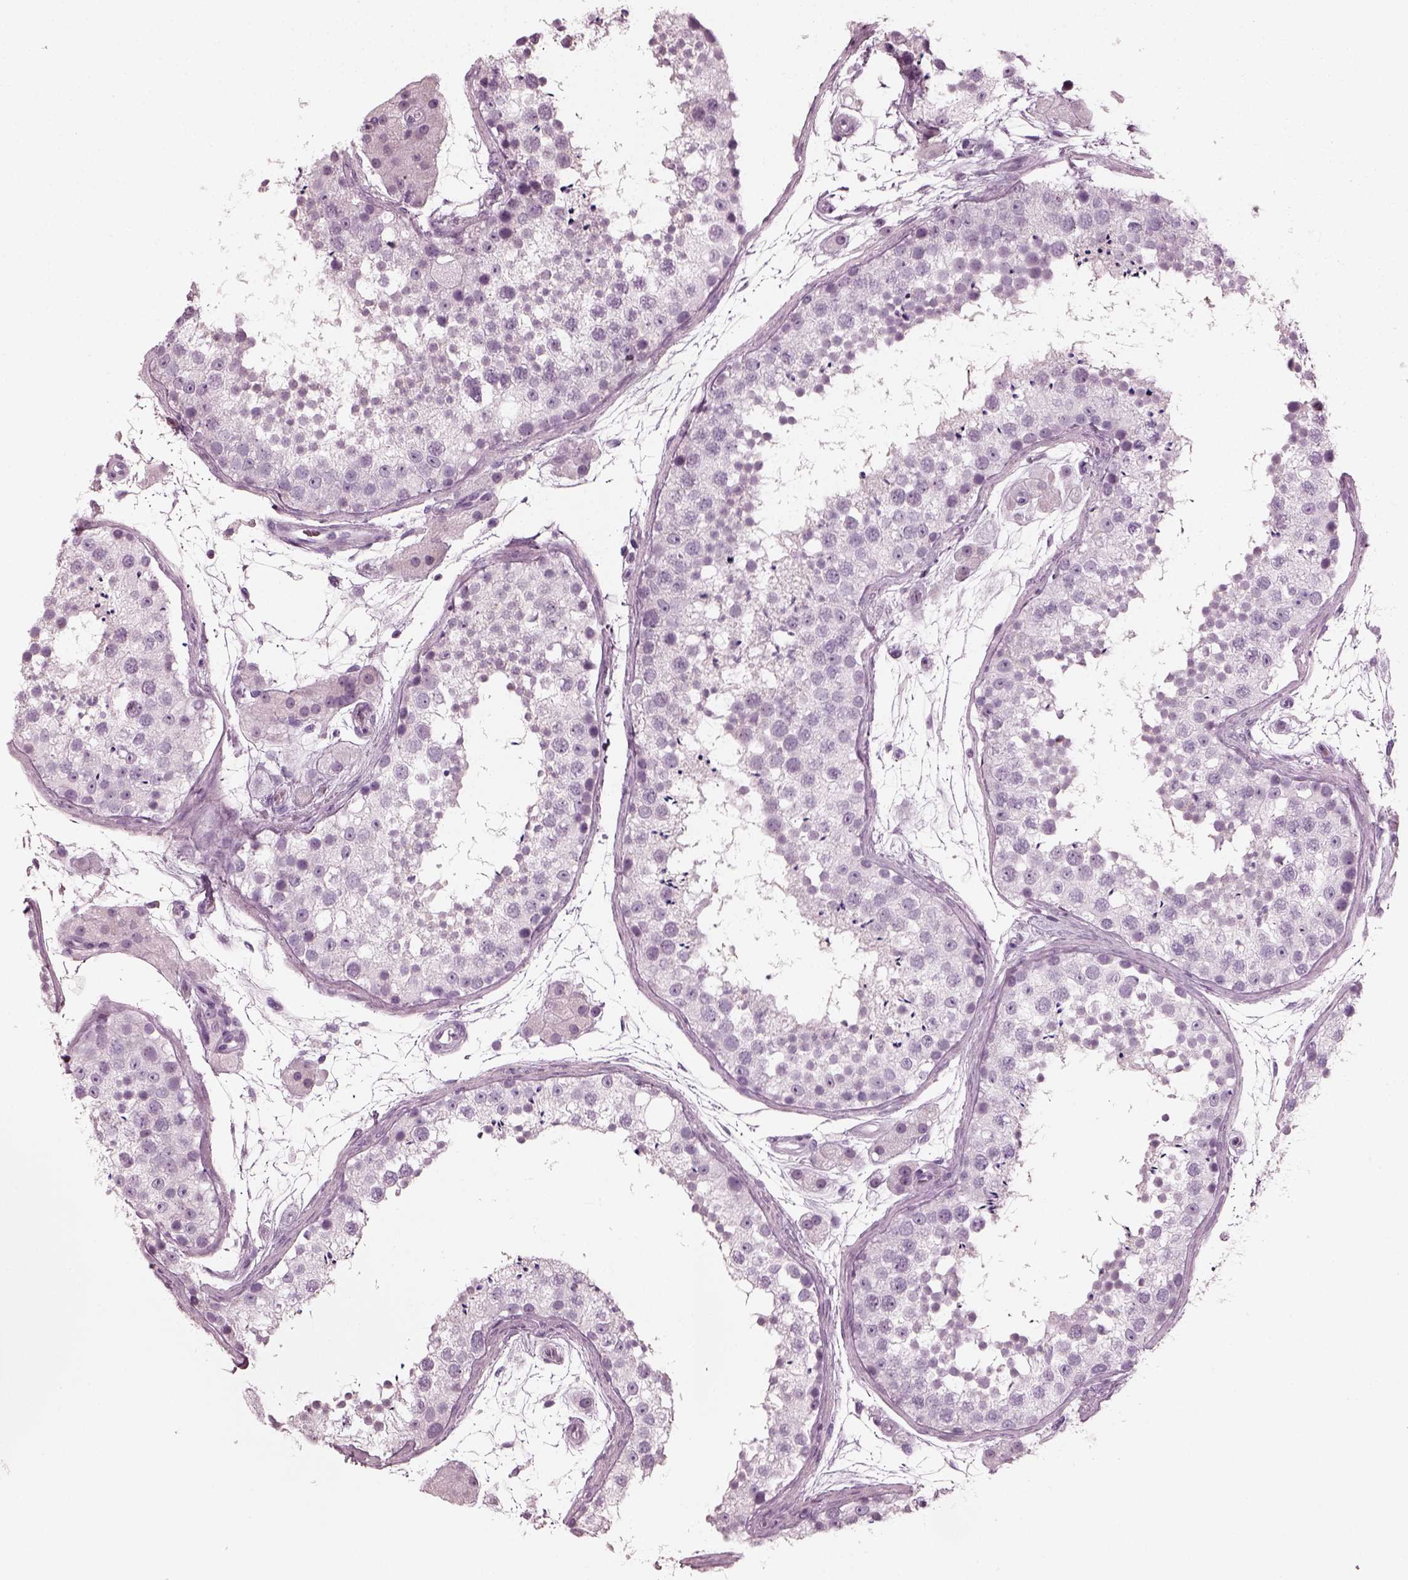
{"staining": {"intensity": "negative", "quantity": "none", "location": "none"}, "tissue": "testis", "cell_type": "Cells in seminiferous ducts", "image_type": "normal", "snomed": [{"axis": "morphology", "description": "Normal tissue, NOS"}, {"axis": "topography", "description": "Testis"}], "caption": "A histopathology image of testis stained for a protein demonstrates no brown staining in cells in seminiferous ducts. Nuclei are stained in blue.", "gene": "RCVRN", "patient": {"sex": "male", "age": 41}}